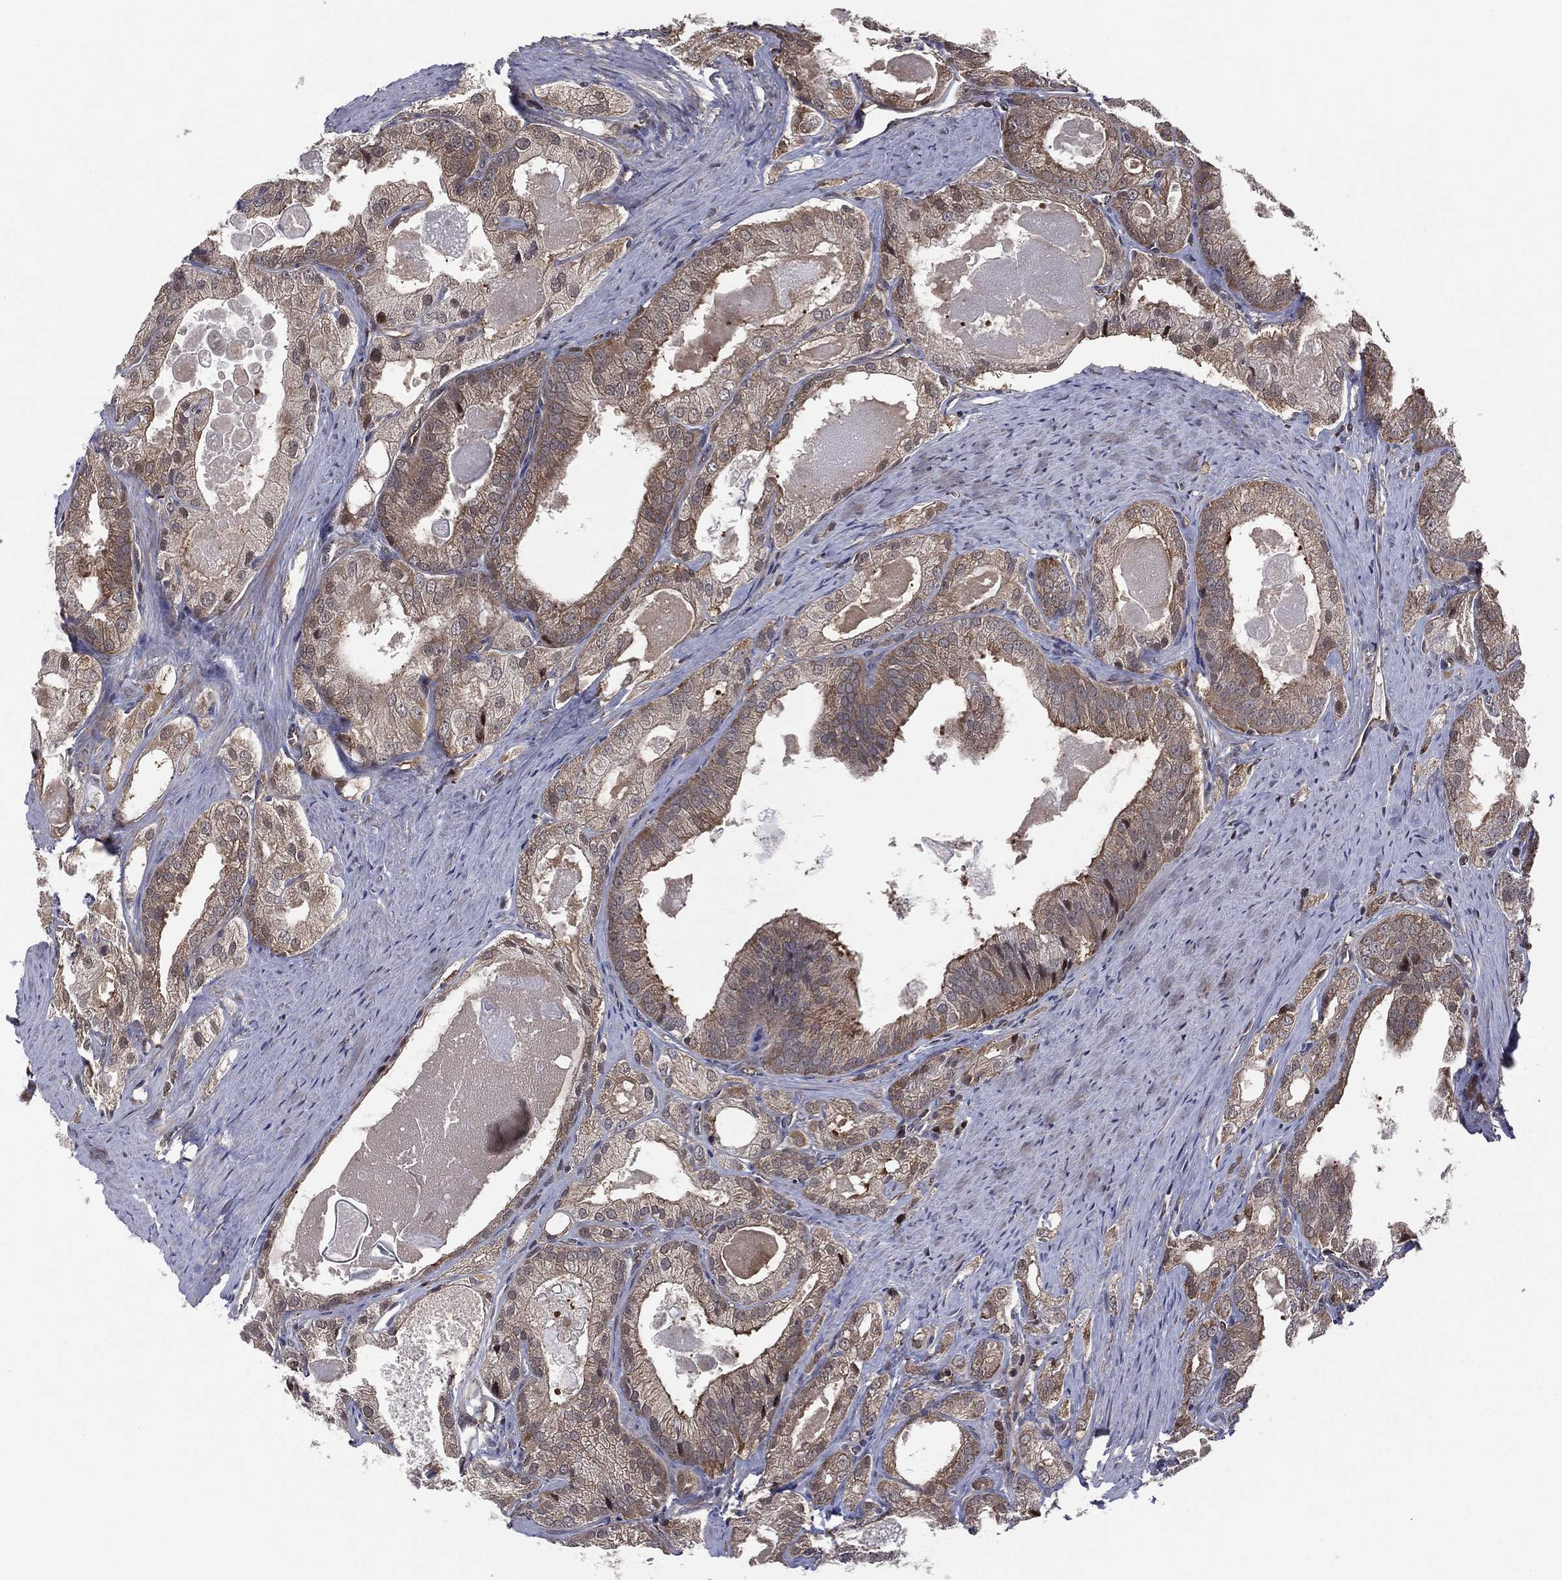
{"staining": {"intensity": "moderate", "quantity": ">75%", "location": "cytoplasmic/membranous"}, "tissue": "prostate cancer", "cell_type": "Tumor cells", "image_type": "cancer", "snomed": [{"axis": "morphology", "description": "Adenocarcinoma, NOS"}, {"axis": "morphology", "description": "Adenocarcinoma, High grade"}, {"axis": "topography", "description": "Prostate"}], "caption": "This is a photomicrograph of immunohistochemistry staining of prostate cancer (high-grade adenocarcinoma), which shows moderate positivity in the cytoplasmic/membranous of tumor cells.", "gene": "ICOSLG", "patient": {"sex": "male", "age": 70}}